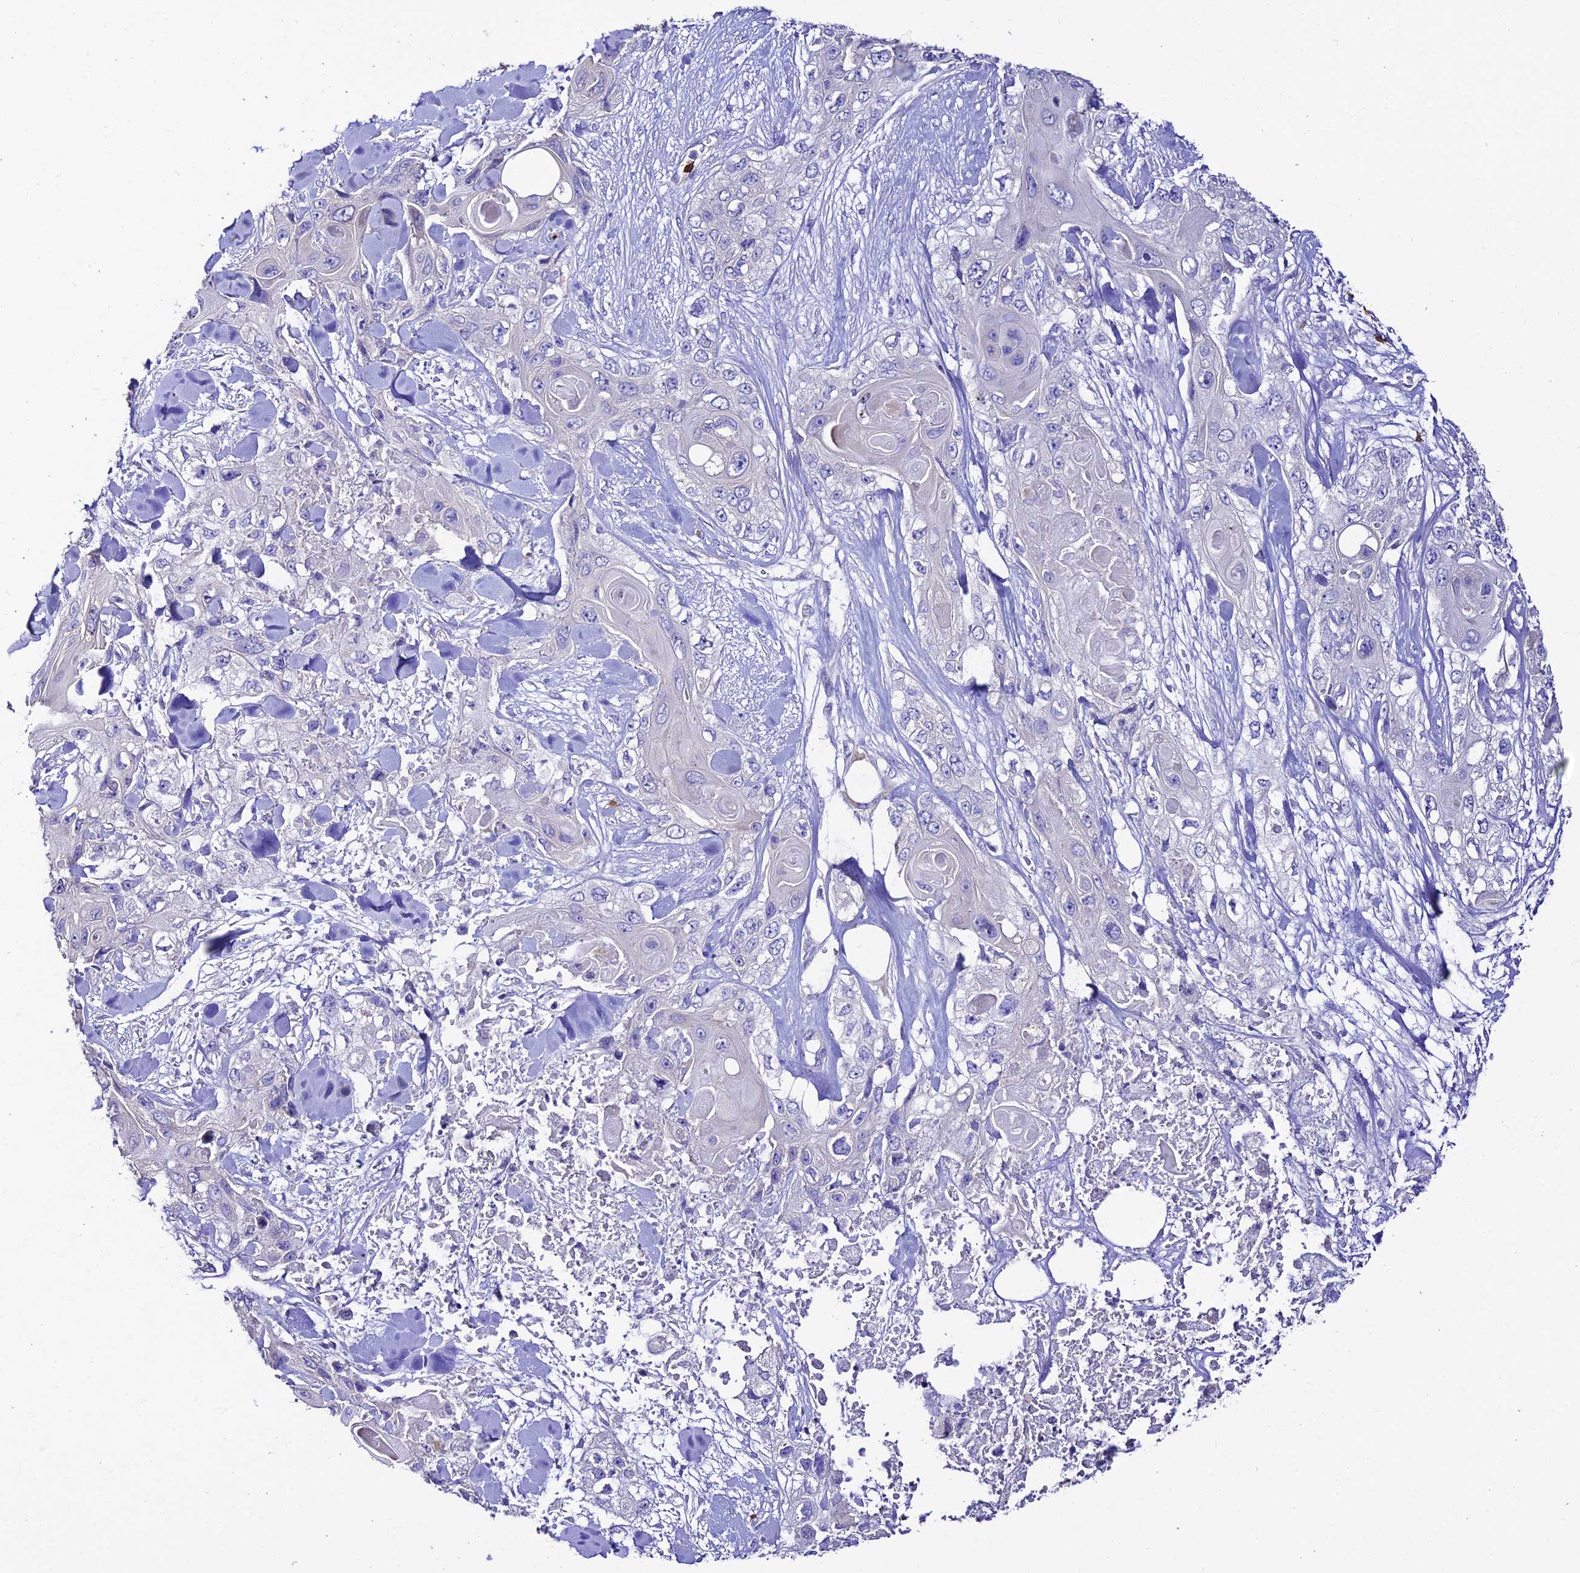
{"staining": {"intensity": "negative", "quantity": "none", "location": "none"}, "tissue": "skin cancer", "cell_type": "Tumor cells", "image_type": "cancer", "snomed": [{"axis": "morphology", "description": "Normal tissue, NOS"}, {"axis": "morphology", "description": "Squamous cell carcinoma, NOS"}, {"axis": "topography", "description": "Skin"}], "caption": "A histopathology image of skin squamous cell carcinoma stained for a protein reveals no brown staining in tumor cells. Brightfield microscopy of IHC stained with DAB (3,3'-diaminobenzidine) (brown) and hematoxylin (blue), captured at high magnification.", "gene": "PTPRCAP", "patient": {"sex": "male", "age": 72}}